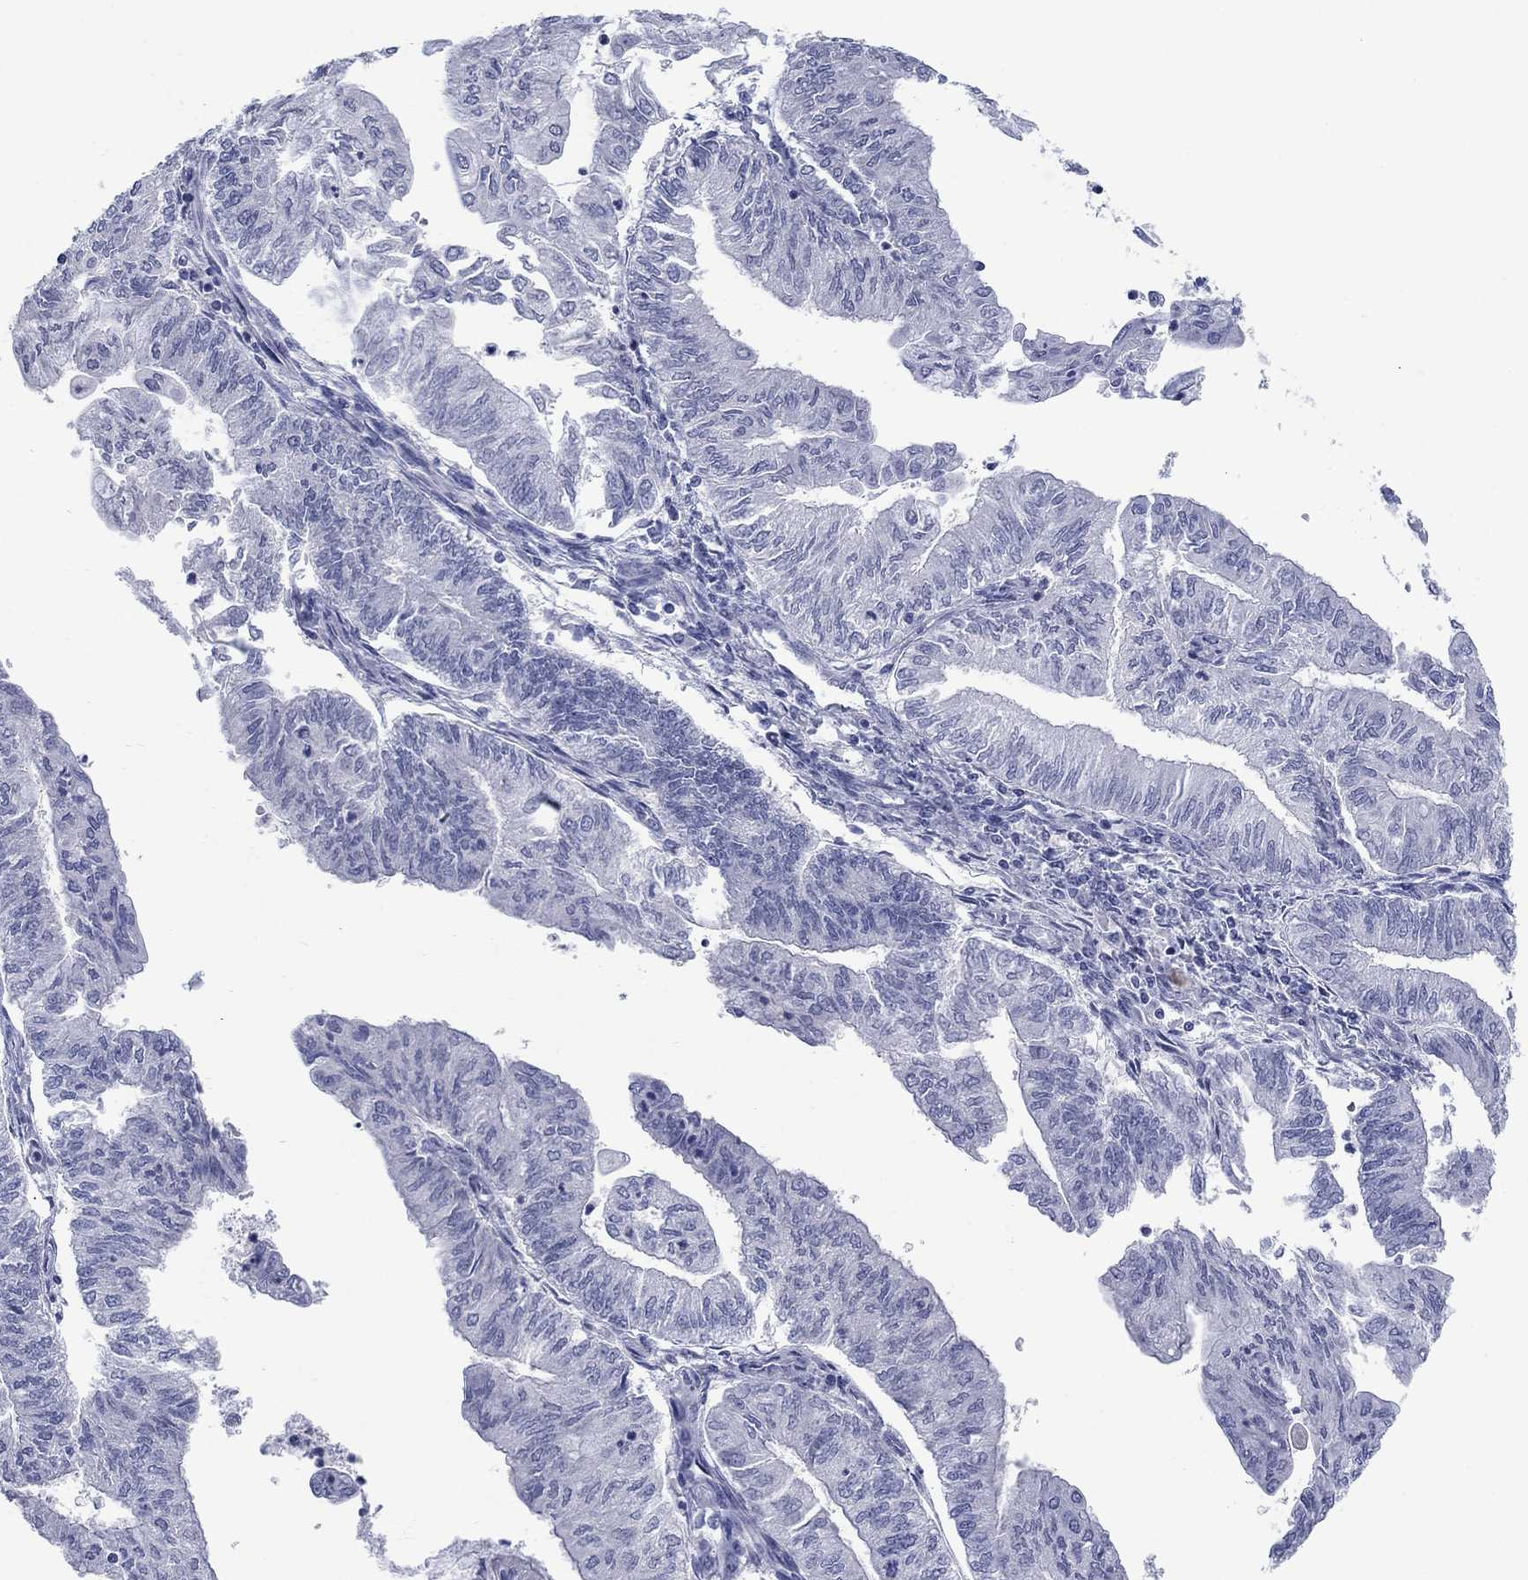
{"staining": {"intensity": "negative", "quantity": "none", "location": "none"}, "tissue": "endometrial cancer", "cell_type": "Tumor cells", "image_type": "cancer", "snomed": [{"axis": "morphology", "description": "Adenocarcinoma, NOS"}, {"axis": "topography", "description": "Endometrium"}], "caption": "Immunohistochemical staining of human adenocarcinoma (endometrial) displays no significant expression in tumor cells. (DAB (3,3'-diaminobenzidine) immunohistochemistry, high magnification).", "gene": "ATP6V1G2", "patient": {"sex": "female", "age": 59}}